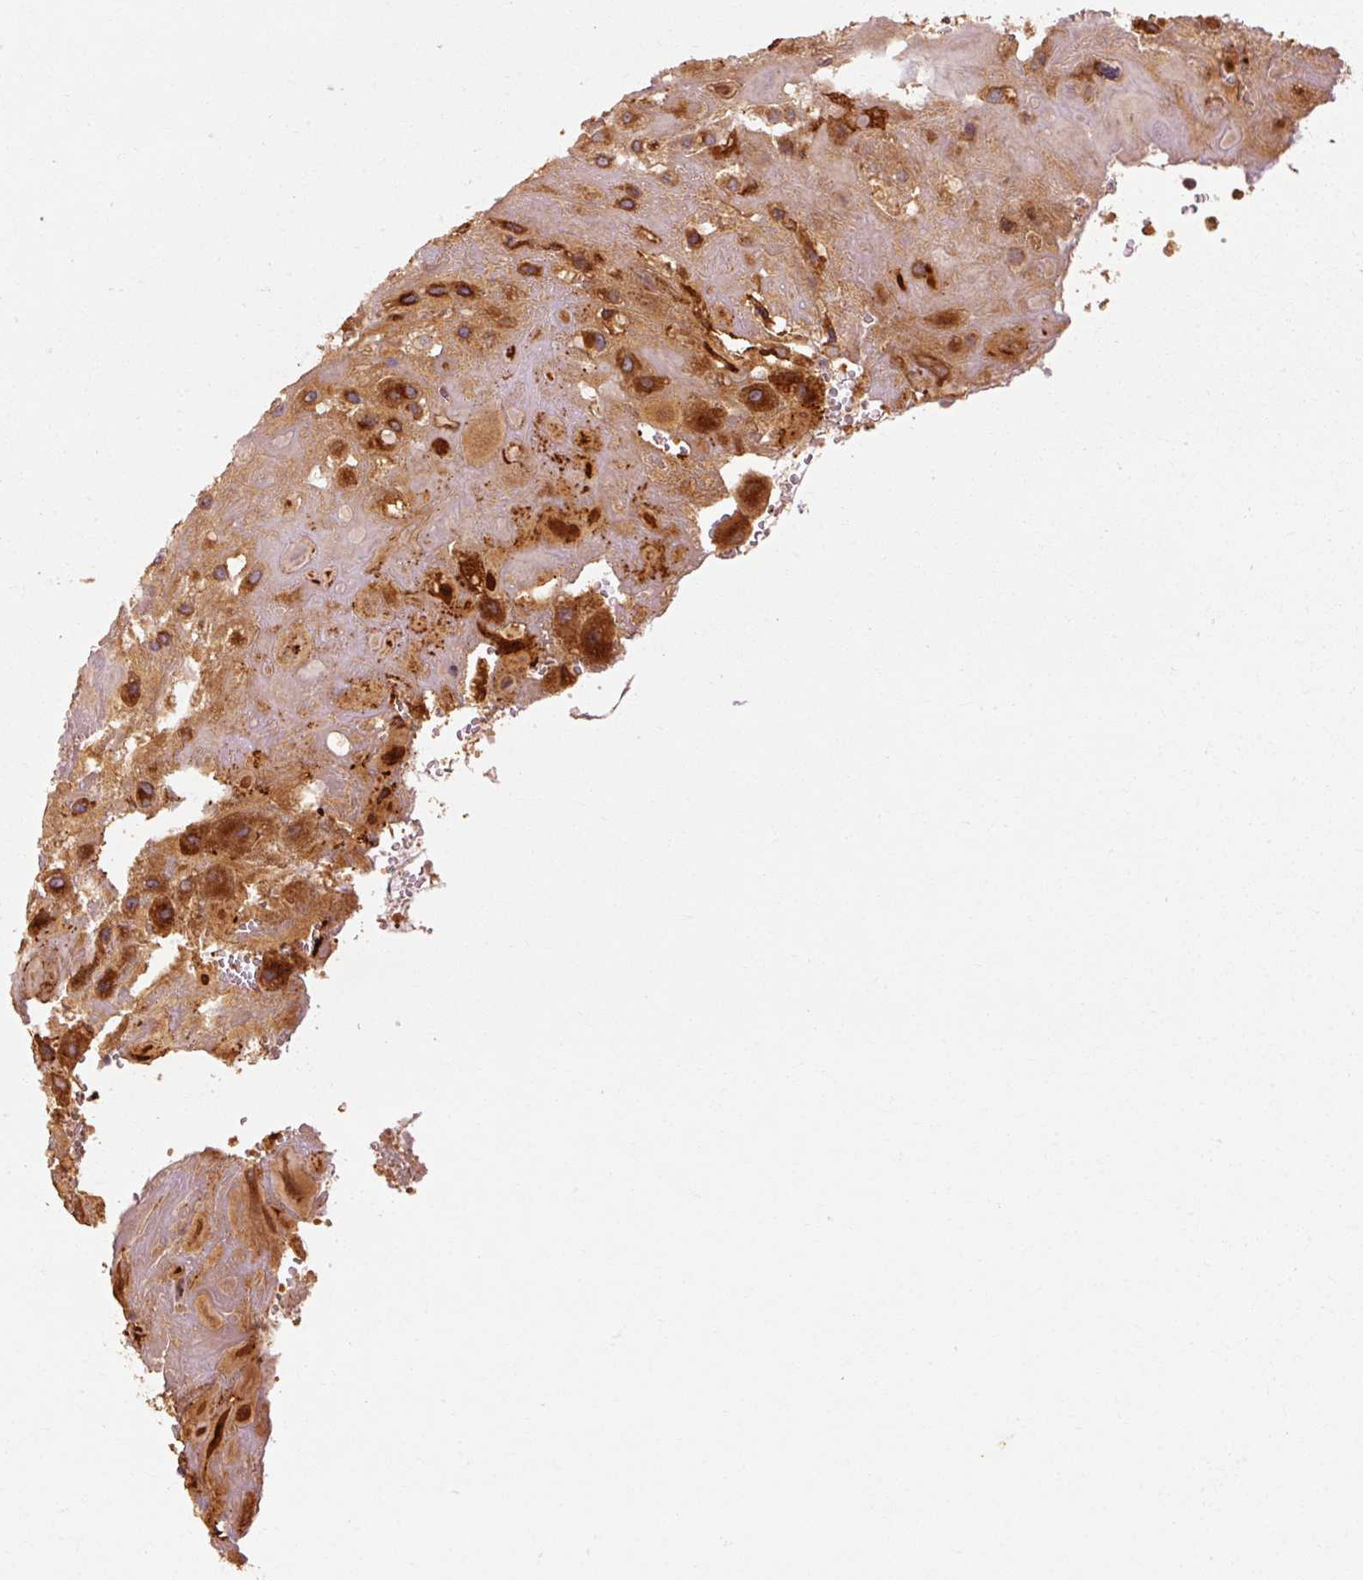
{"staining": {"intensity": "strong", "quantity": ">75%", "location": "cytoplasmic/membranous"}, "tissue": "placenta", "cell_type": "Decidual cells", "image_type": "normal", "snomed": [{"axis": "morphology", "description": "Normal tissue, NOS"}, {"axis": "topography", "description": "Placenta"}], "caption": "A photomicrograph of placenta stained for a protein exhibits strong cytoplasmic/membranous brown staining in decidual cells.", "gene": "CTNNA1", "patient": {"sex": "female", "age": 32}}